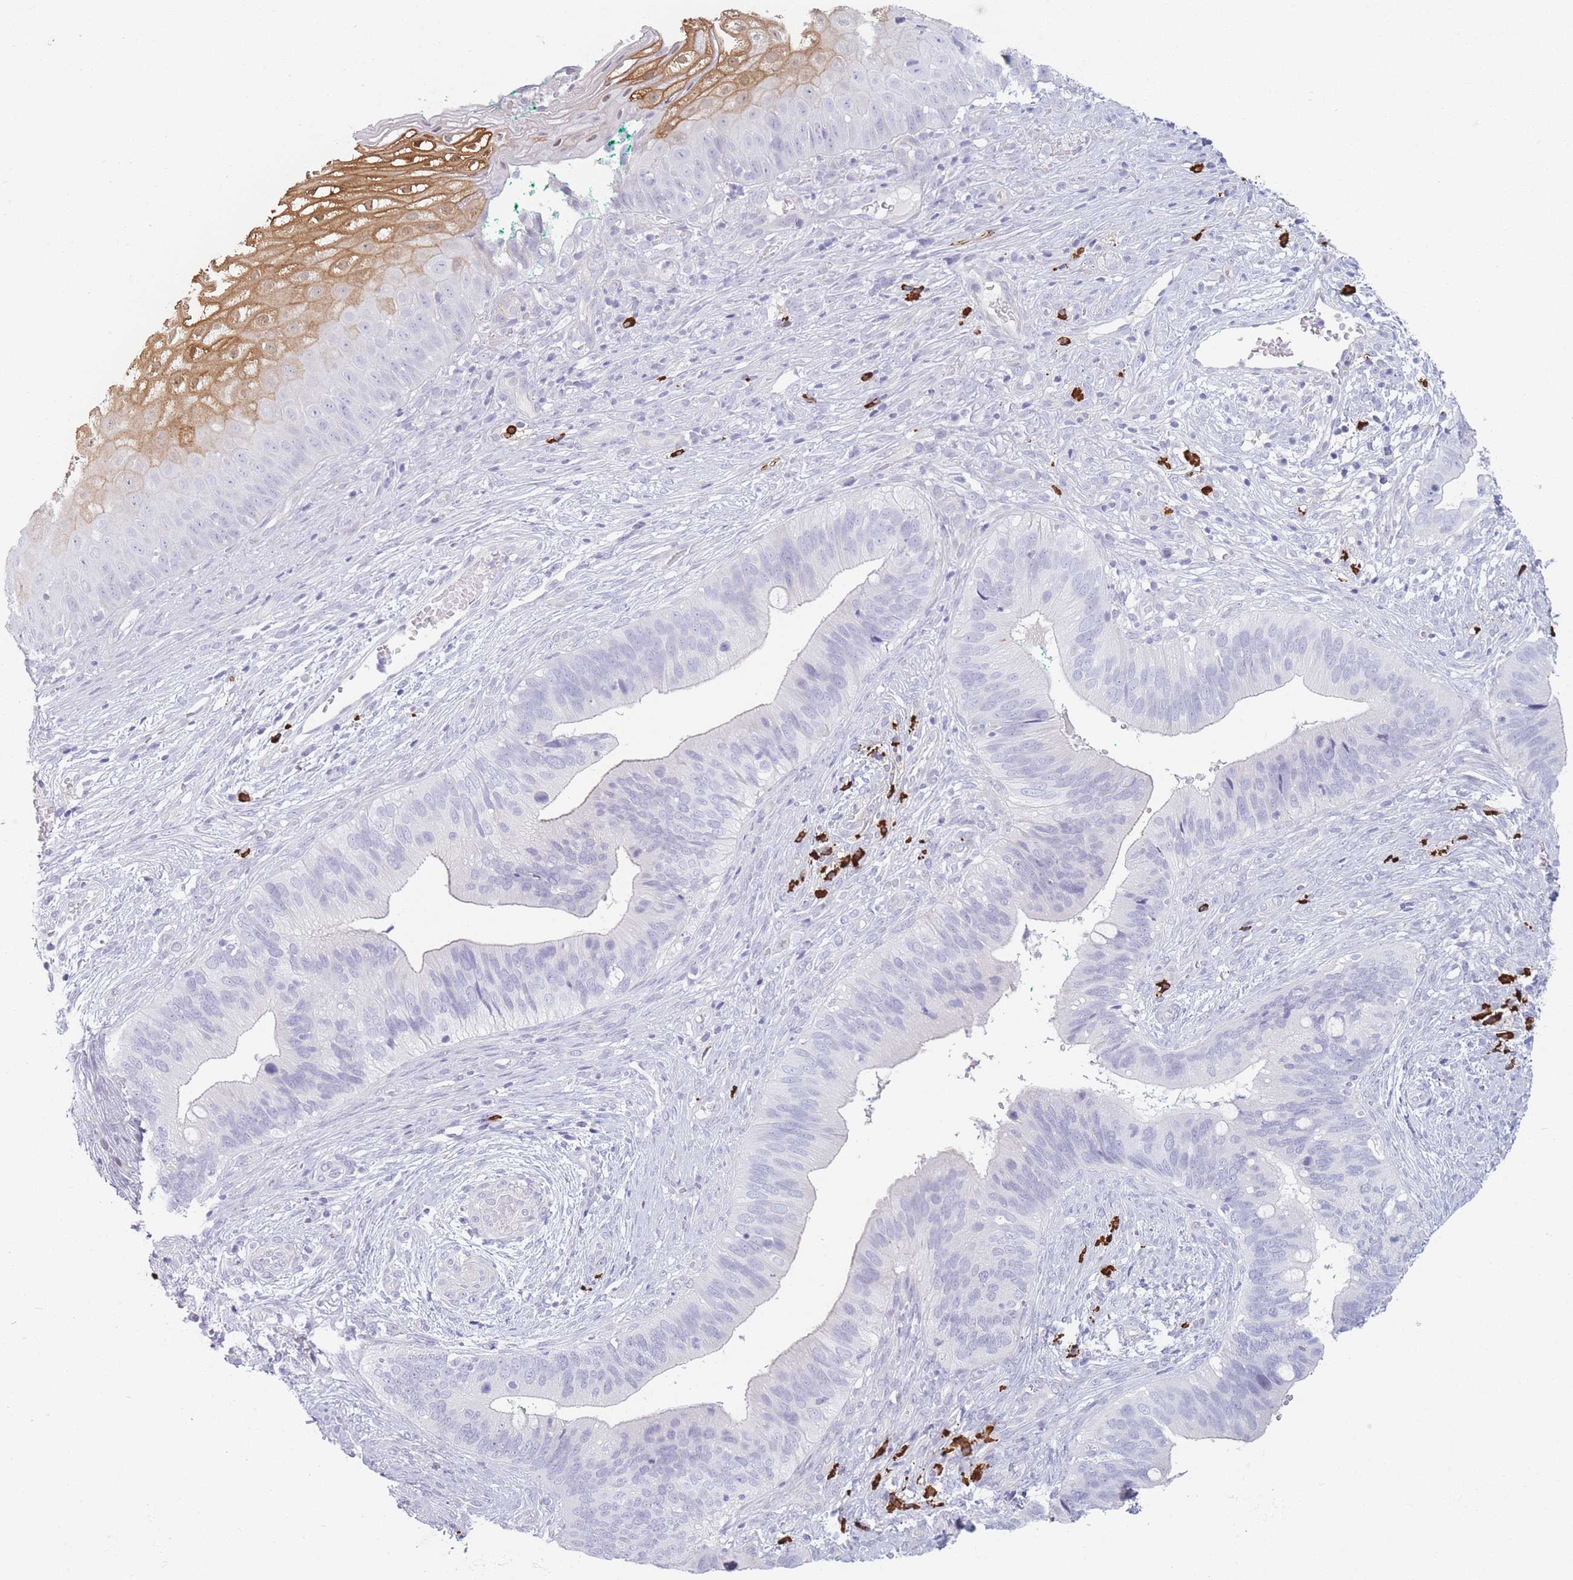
{"staining": {"intensity": "negative", "quantity": "none", "location": "none"}, "tissue": "cervical cancer", "cell_type": "Tumor cells", "image_type": "cancer", "snomed": [{"axis": "morphology", "description": "Adenocarcinoma, NOS"}, {"axis": "topography", "description": "Cervix"}], "caption": "IHC micrograph of neoplastic tissue: cervical cancer stained with DAB exhibits no significant protein positivity in tumor cells. Nuclei are stained in blue.", "gene": "PLEKHG2", "patient": {"sex": "female", "age": 42}}